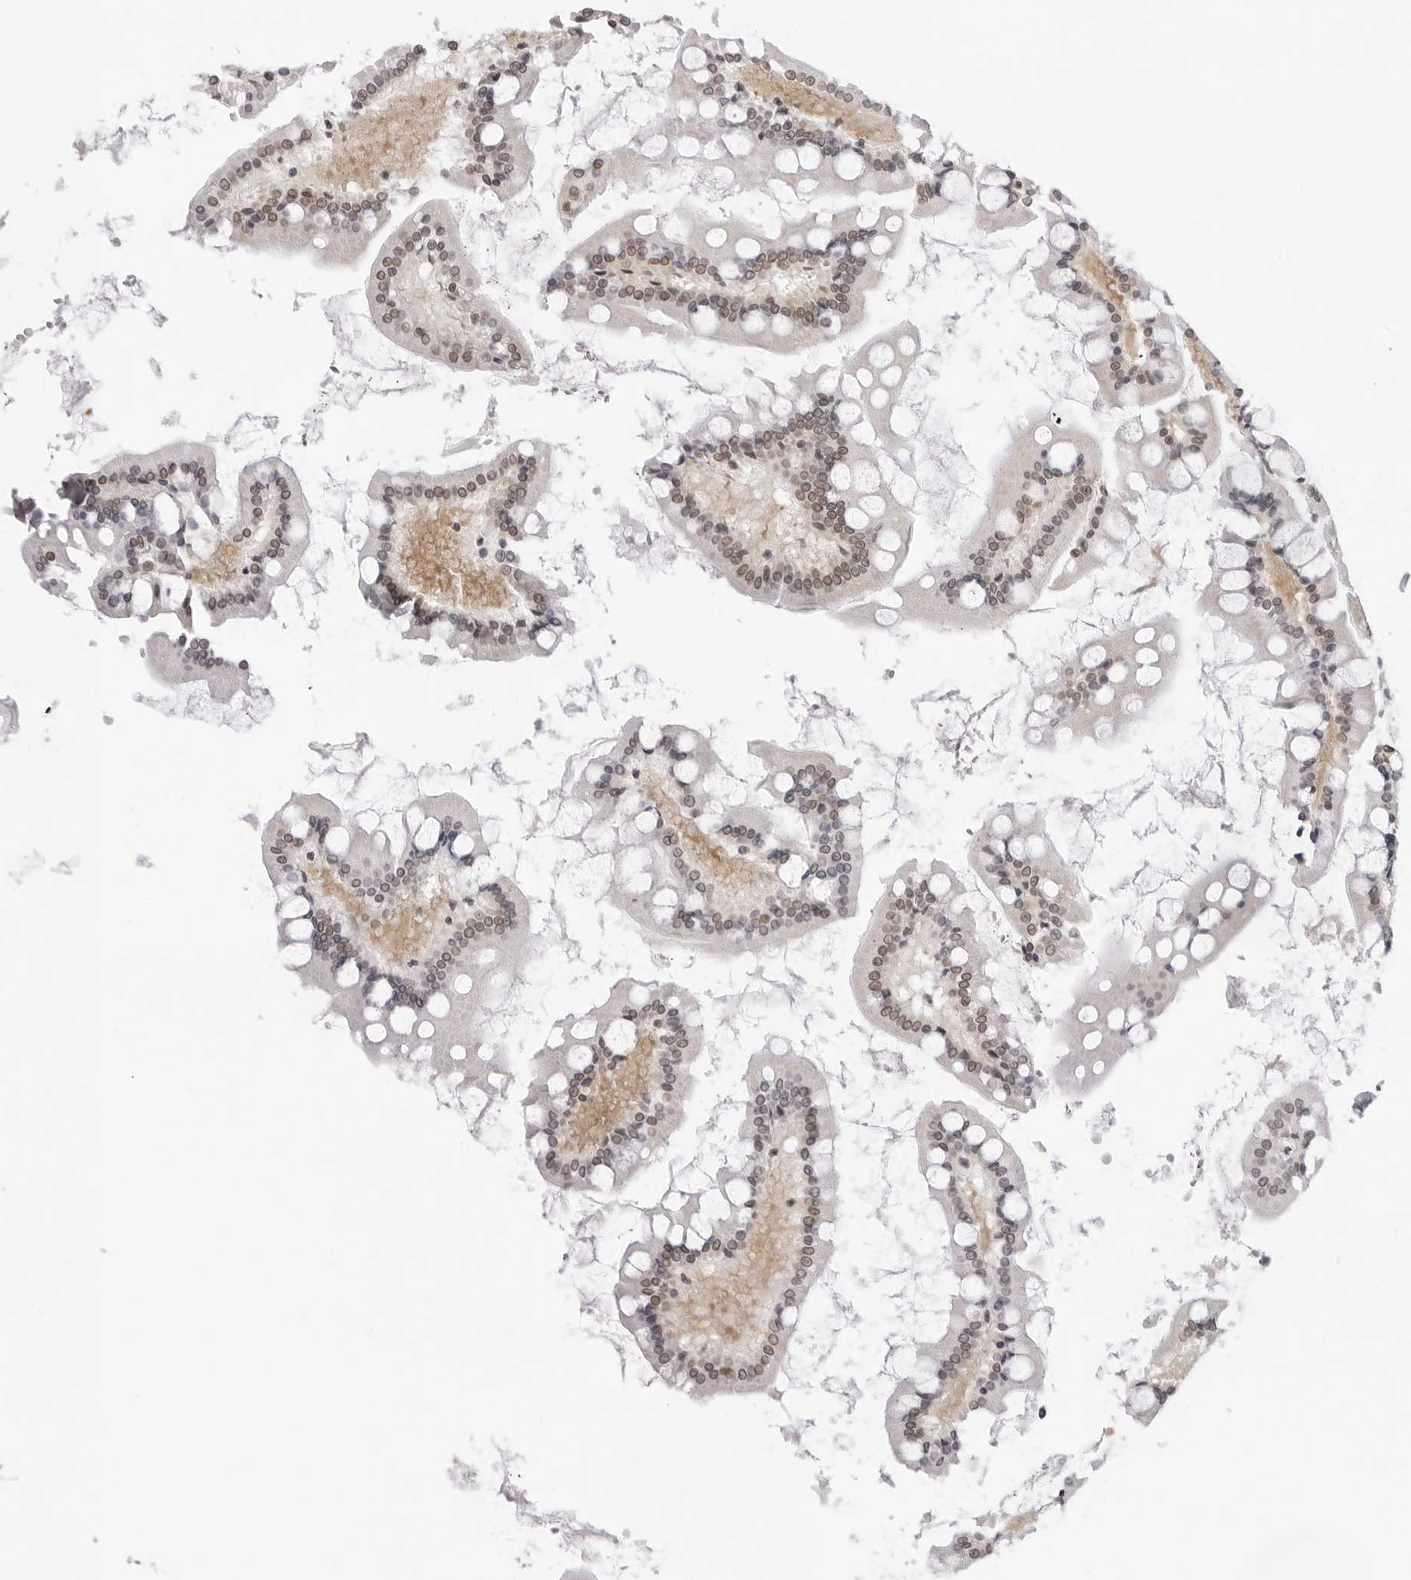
{"staining": {"intensity": "moderate", "quantity": "25%-75%", "location": "cytoplasmic/membranous"}, "tissue": "small intestine", "cell_type": "Glandular cells", "image_type": "normal", "snomed": [{"axis": "morphology", "description": "Normal tissue, NOS"}, {"axis": "topography", "description": "Small intestine"}], "caption": "Benign small intestine displays moderate cytoplasmic/membranous positivity in about 25%-75% of glandular cells.", "gene": "WDR77", "patient": {"sex": "male", "age": 41}}